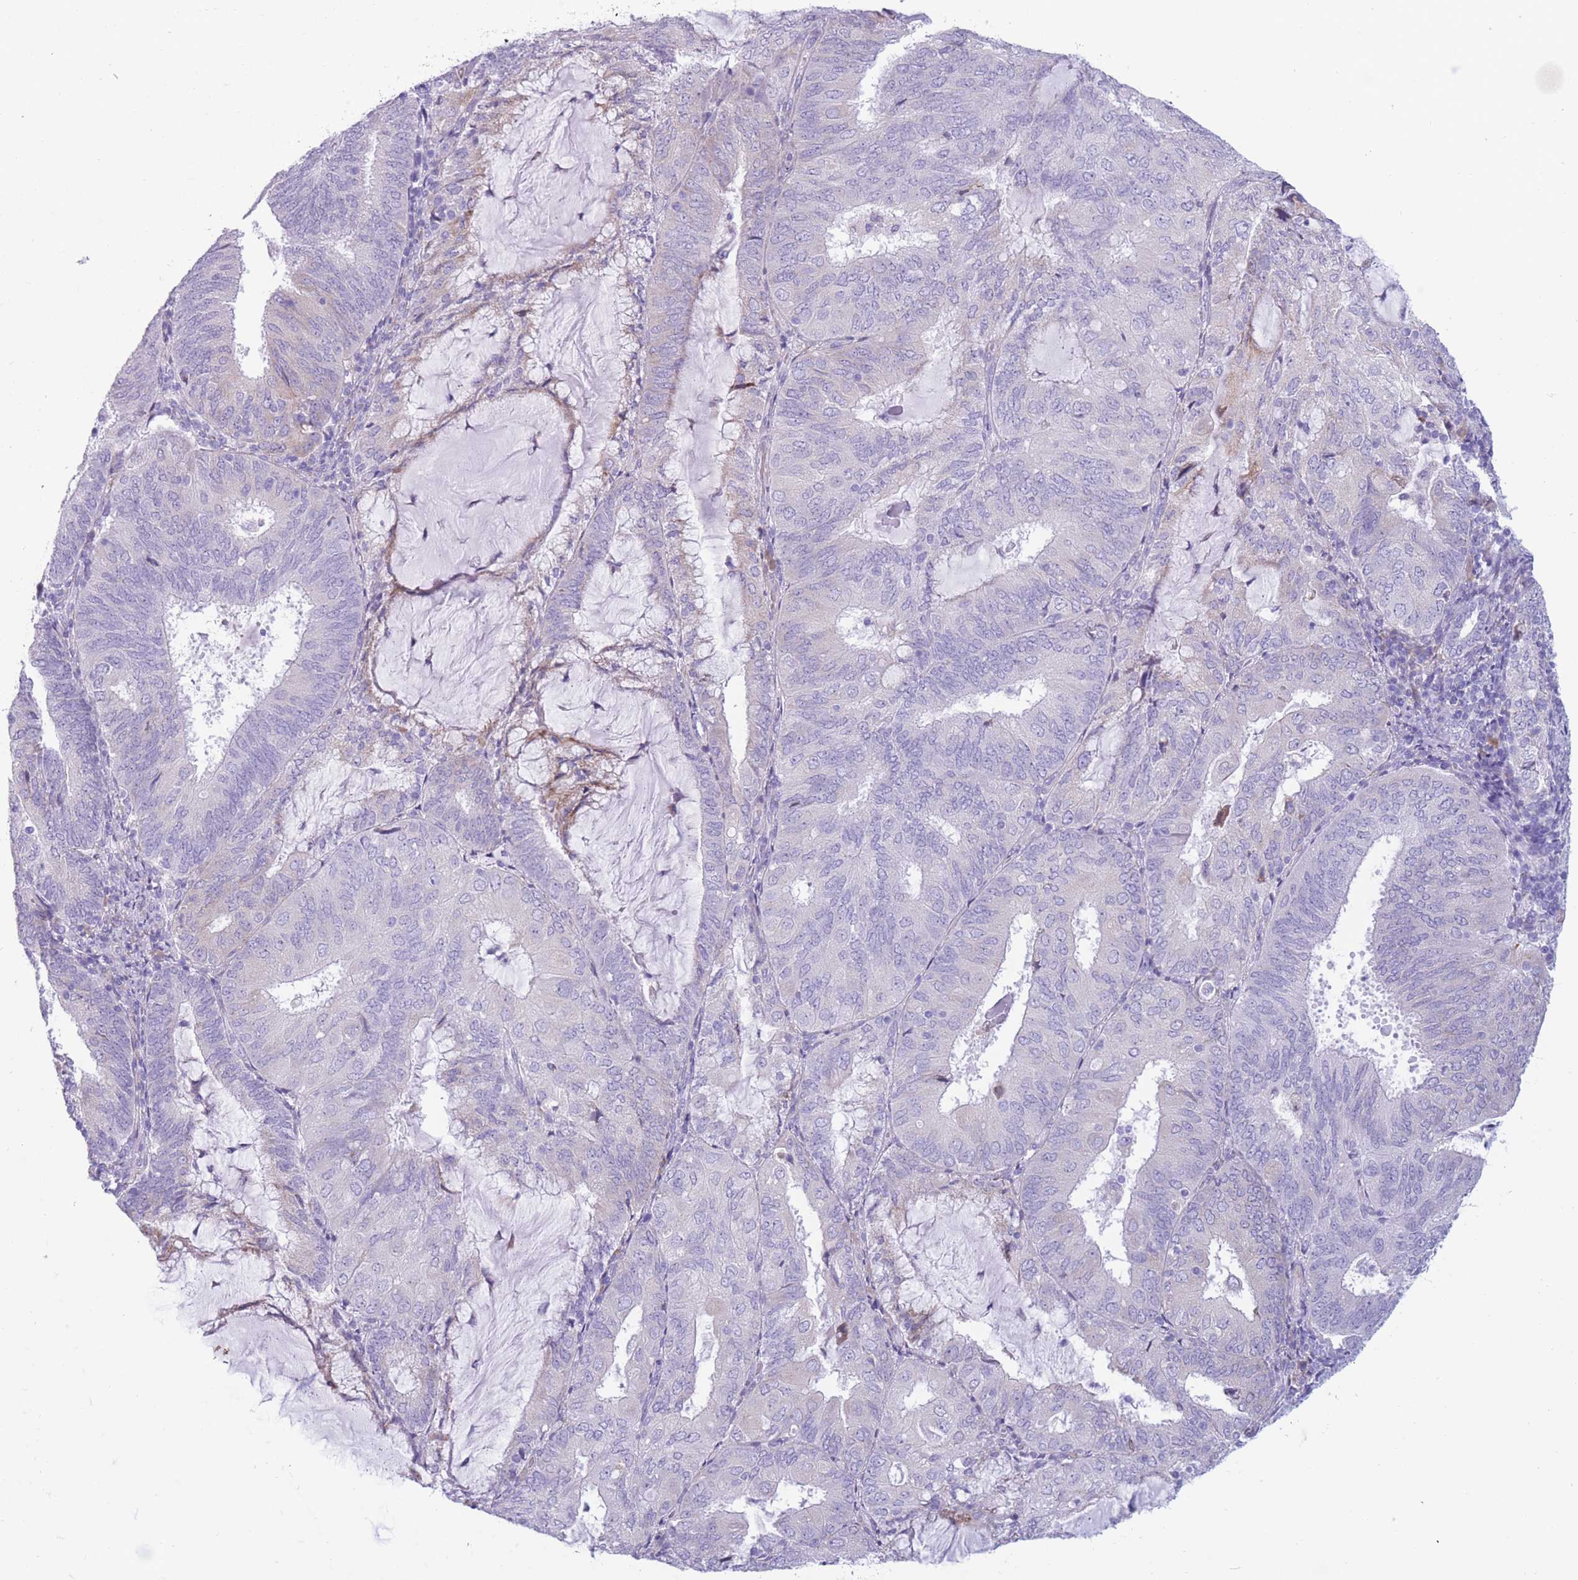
{"staining": {"intensity": "negative", "quantity": "none", "location": "none"}, "tissue": "endometrial cancer", "cell_type": "Tumor cells", "image_type": "cancer", "snomed": [{"axis": "morphology", "description": "Adenocarcinoma, NOS"}, {"axis": "topography", "description": "Endometrium"}], "caption": "This is a micrograph of IHC staining of endometrial cancer (adenocarcinoma), which shows no expression in tumor cells.", "gene": "COL27A1", "patient": {"sex": "female", "age": 81}}